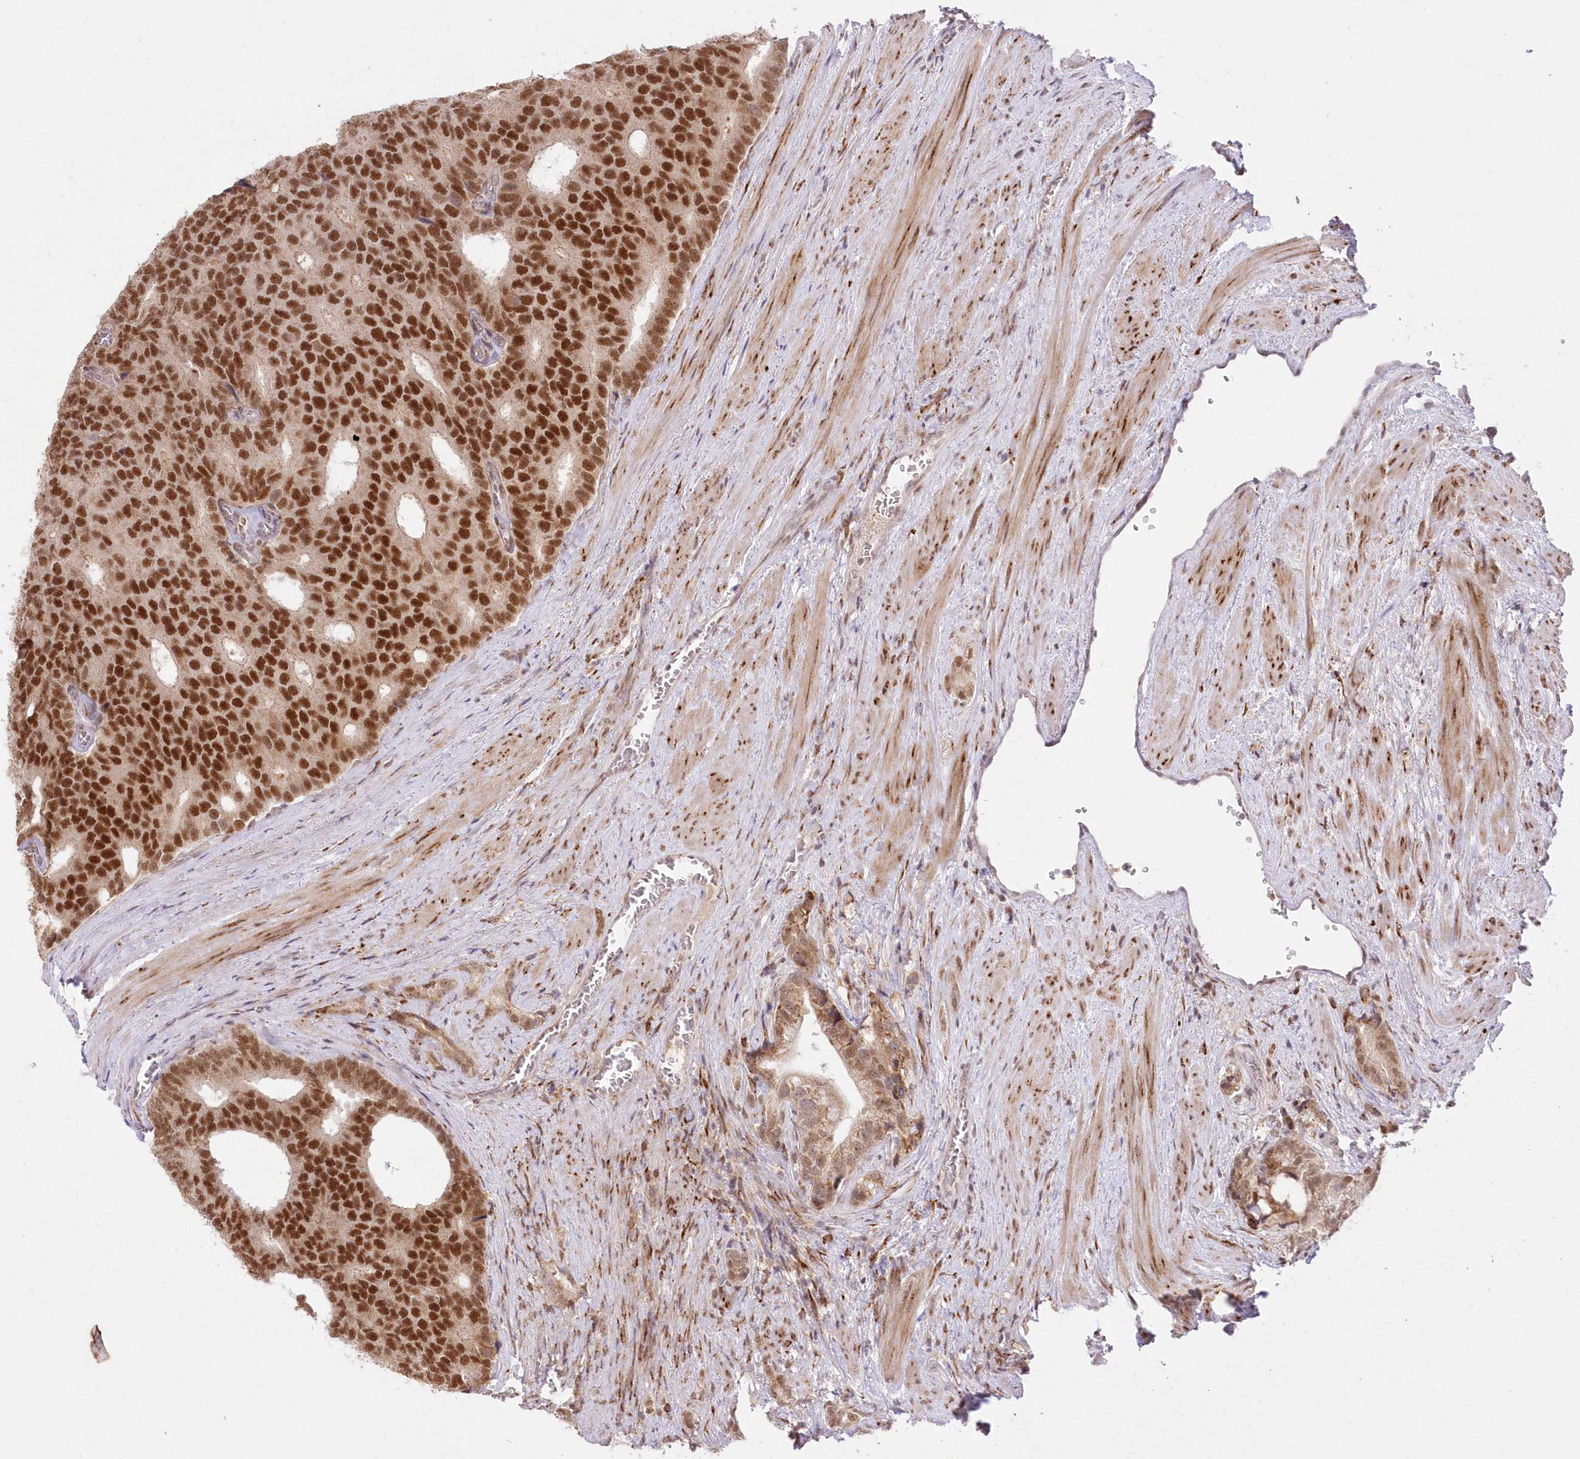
{"staining": {"intensity": "strong", "quantity": "25%-75%", "location": "nuclear"}, "tissue": "prostate cancer", "cell_type": "Tumor cells", "image_type": "cancer", "snomed": [{"axis": "morphology", "description": "Adenocarcinoma, Low grade"}, {"axis": "topography", "description": "Prostate"}], "caption": "Human prostate cancer stained for a protein (brown) exhibits strong nuclear positive positivity in approximately 25%-75% of tumor cells.", "gene": "LDB1", "patient": {"sex": "male", "age": 71}}